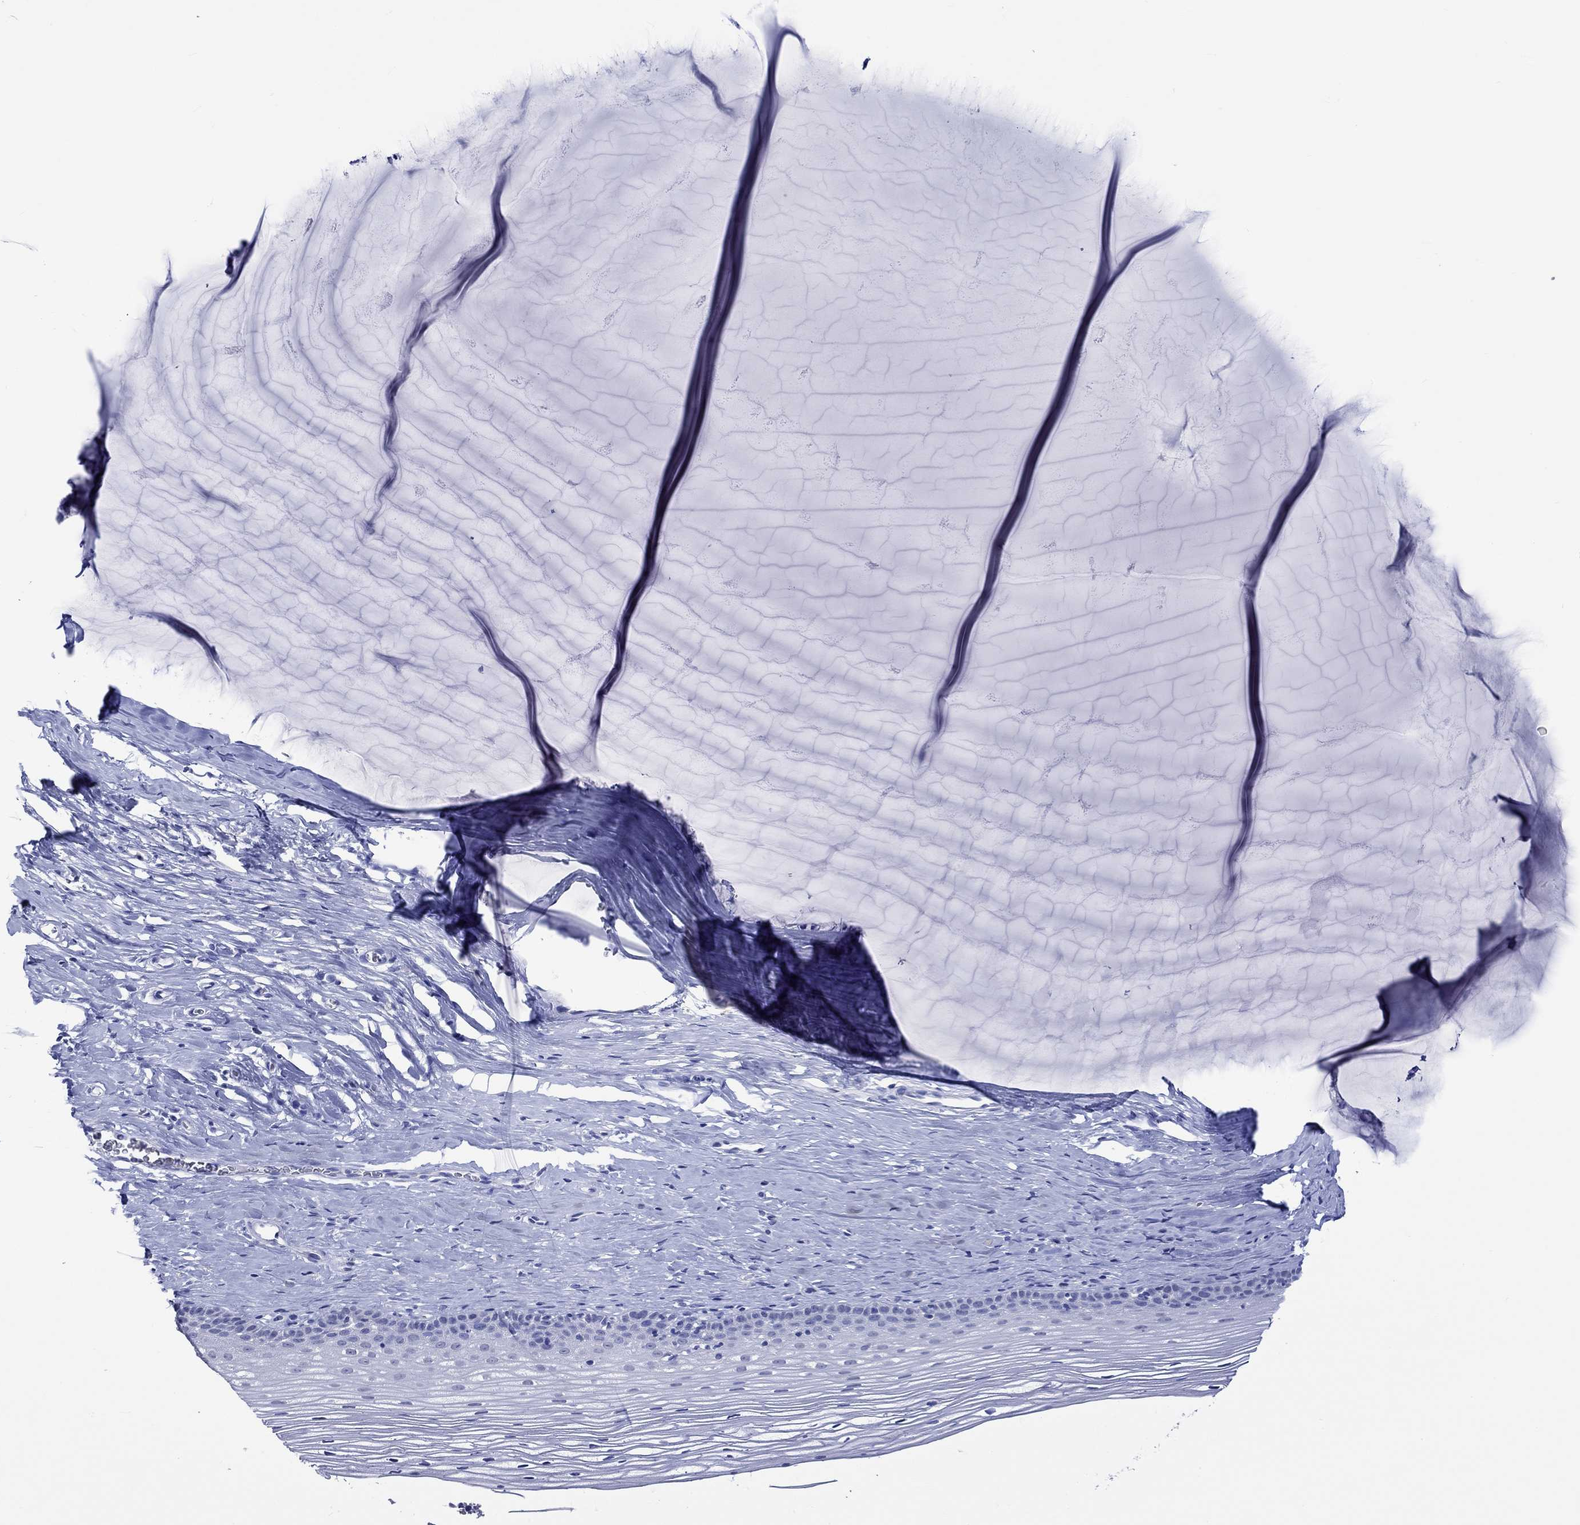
{"staining": {"intensity": "negative", "quantity": "none", "location": "none"}, "tissue": "cervix", "cell_type": "Glandular cells", "image_type": "normal", "snomed": [{"axis": "morphology", "description": "Normal tissue, NOS"}, {"axis": "topography", "description": "Cervix"}], "caption": "Immunohistochemistry (IHC) histopathology image of benign human cervix stained for a protein (brown), which displays no expression in glandular cells.", "gene": "KLHL35", "patient": {"sex": "female", "age": 40}}